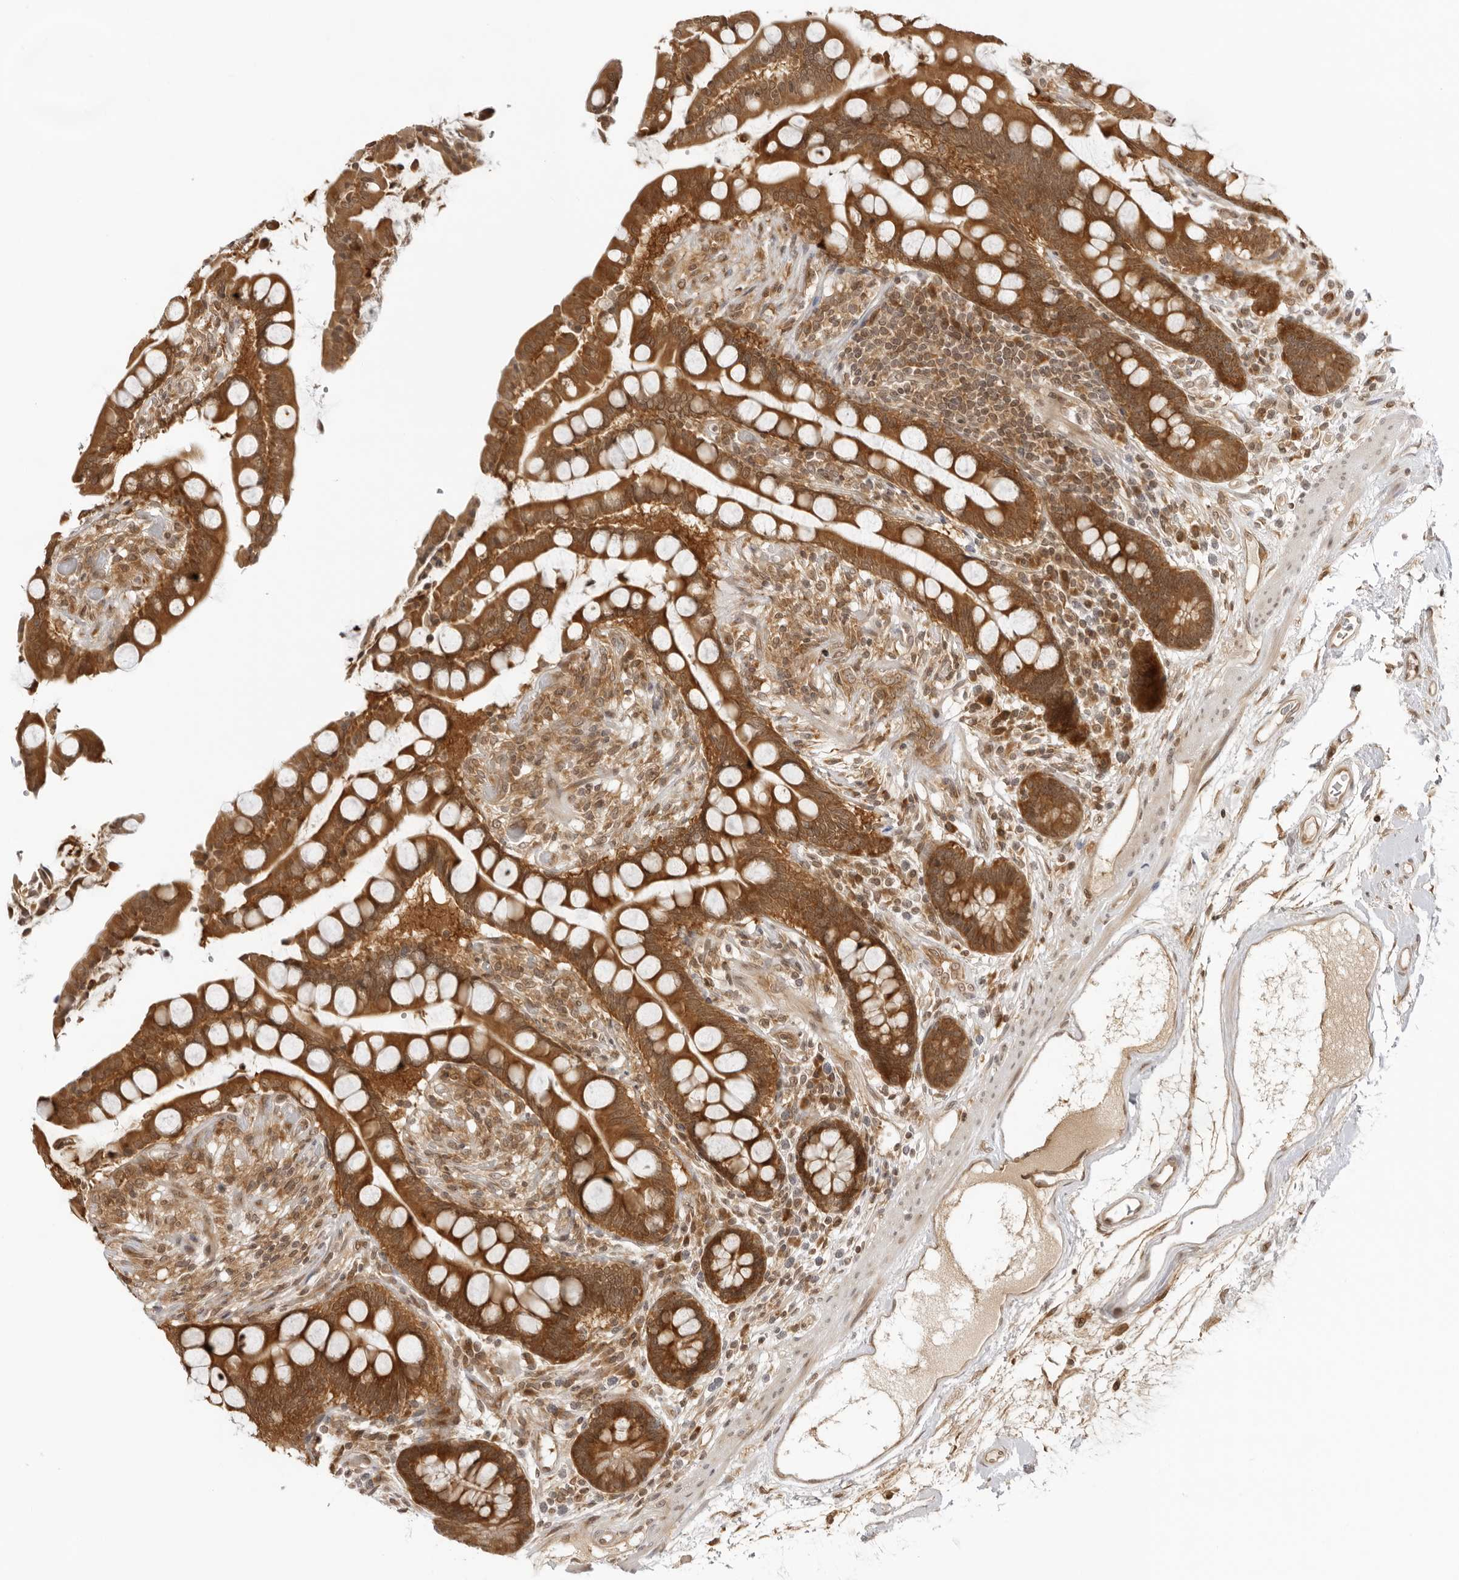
{"staining": {"intensity": "moderate", "quantity": ">75%", "location": "cytoplasmic/membranous"}, "tissue": "colon", "cell_type": "Endothelial cells", "image_type": "normal", "snomed": [{"axis": "morphology", "description": "Normal tissue, NOS"}, {"axis": "topography", "description": "Colon"}], "caption": "This micrograph exhibits IHC staining of normal human colon, with medium moderate cytoplasmic/membranous staining in approximately >75% of endothelial cells.", "gene": "PRRC2C", "patient": {"sex": "male", "age": 73}}